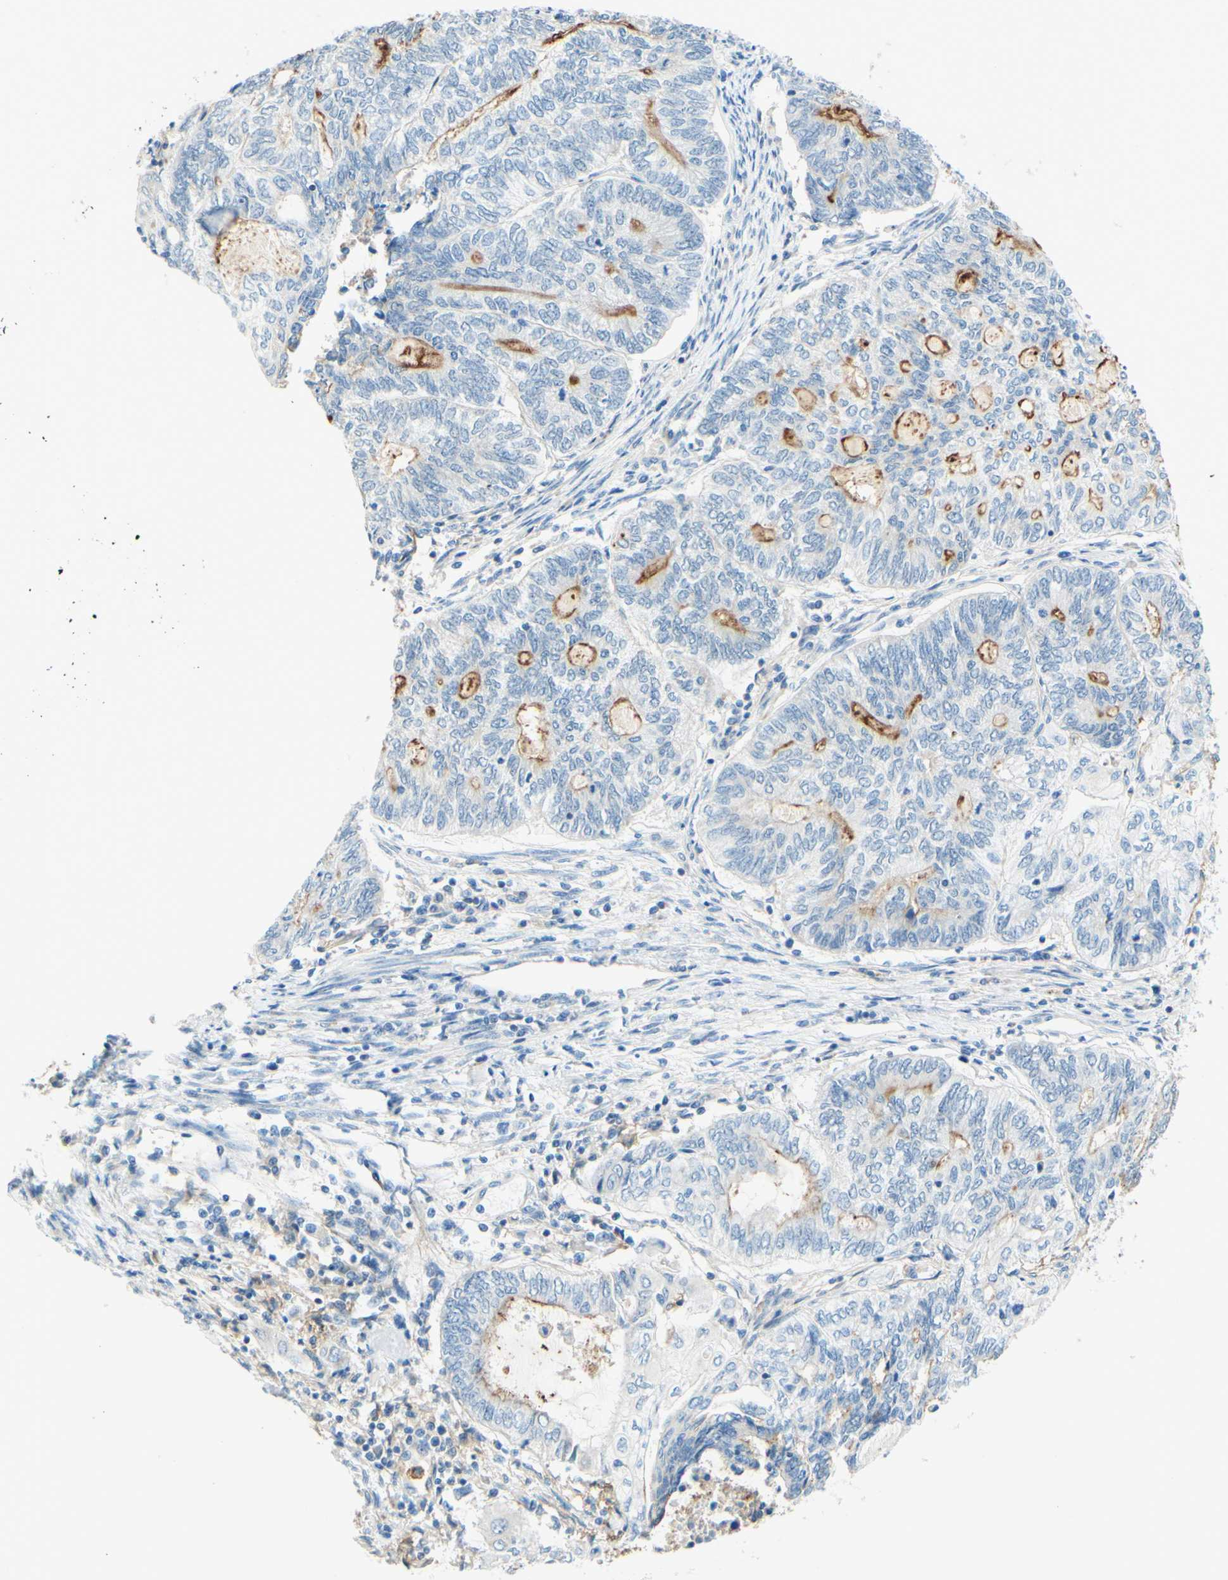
{"staining": {"intensity": "moderate", "quantity": "<25%", "location": "cytoplasmic/membranous"}, "tissue": "endometrial cancer", "cell_type": "Tumor cells", "image_type": "cancer", "snomed": [{"axis": "morphology", "description": "Adenocarcinoma, NOS"}, {"axis": "topography", "description": "Uterus"}, {"axis": "topography", "description": "Endometrium"}], "caption": "Endometrial adenocarcinoma stained with immunohistochemistry (IHC) exhibits moderate cytoplasmic/membranous staining in approximately <25% of tumor cells.", "gene": "TREM2", "patient": {"sex": "female", "age": 70}}